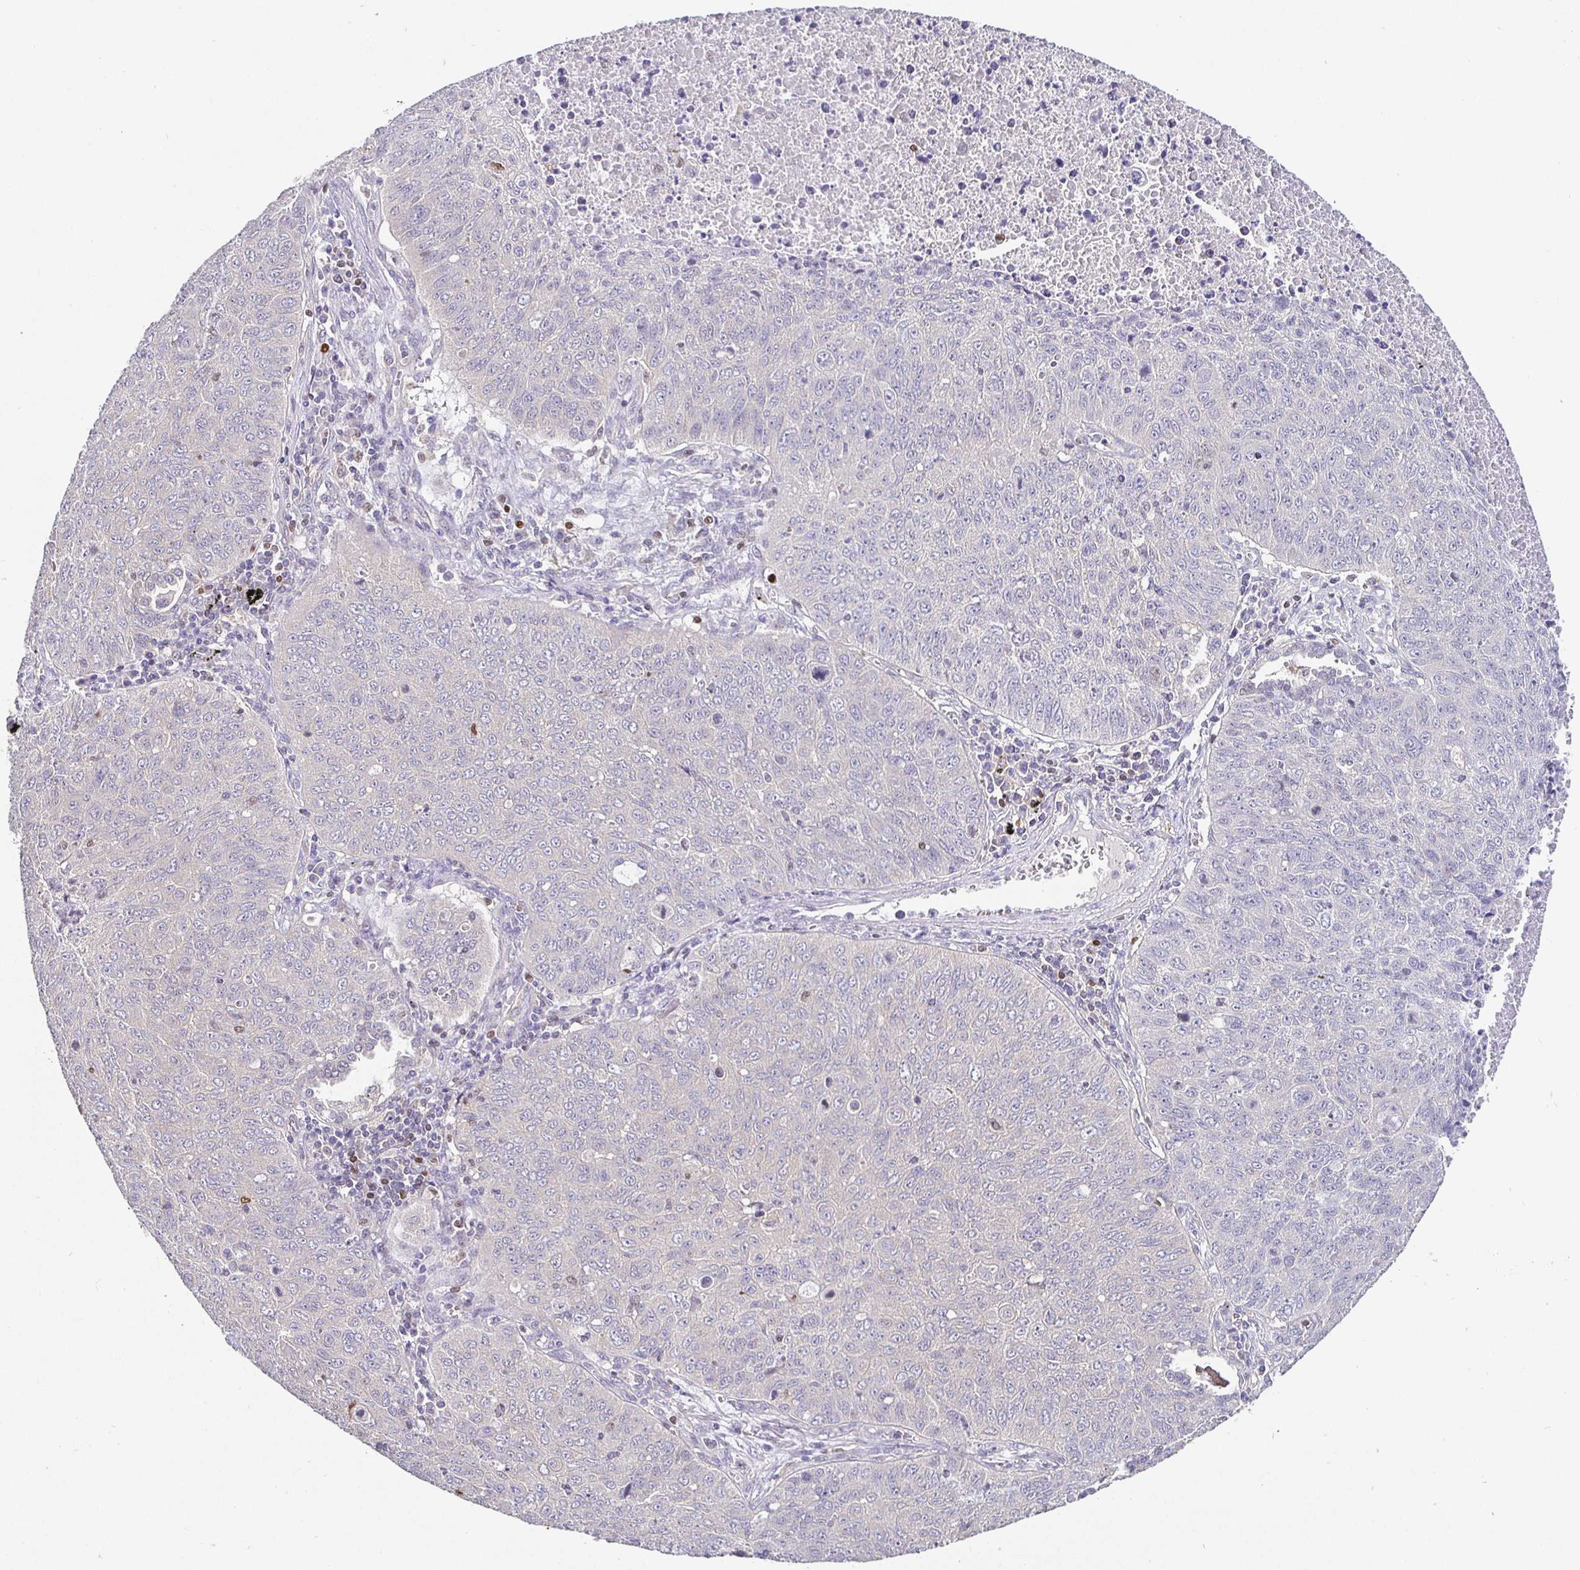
{"staining": {"intensity": "negative", "quantity": "none", "location": "none"}, "tissue": "lung cancer", "cell_type": "Tumor cells", "image_type": "cancer", "snomed": [{"axis": "morphology", "description": "Normal morphology"}, {"axis": "morphology", "description": "Aneuploidy"}, {"axis": "morphology", "description": "Squamous cell carcinoma, NOS"}, {"axis": "topography", "description": "Lymph node"}, {"axis": "topography", "description": "Lung"}], "caption": "Immunohistochemical staining of lung squamous cell carcinoma demonstrates no significant positivity in tumor cells.", "gene": "SATB1", "patient": {"sex": "female", "age": 76}}